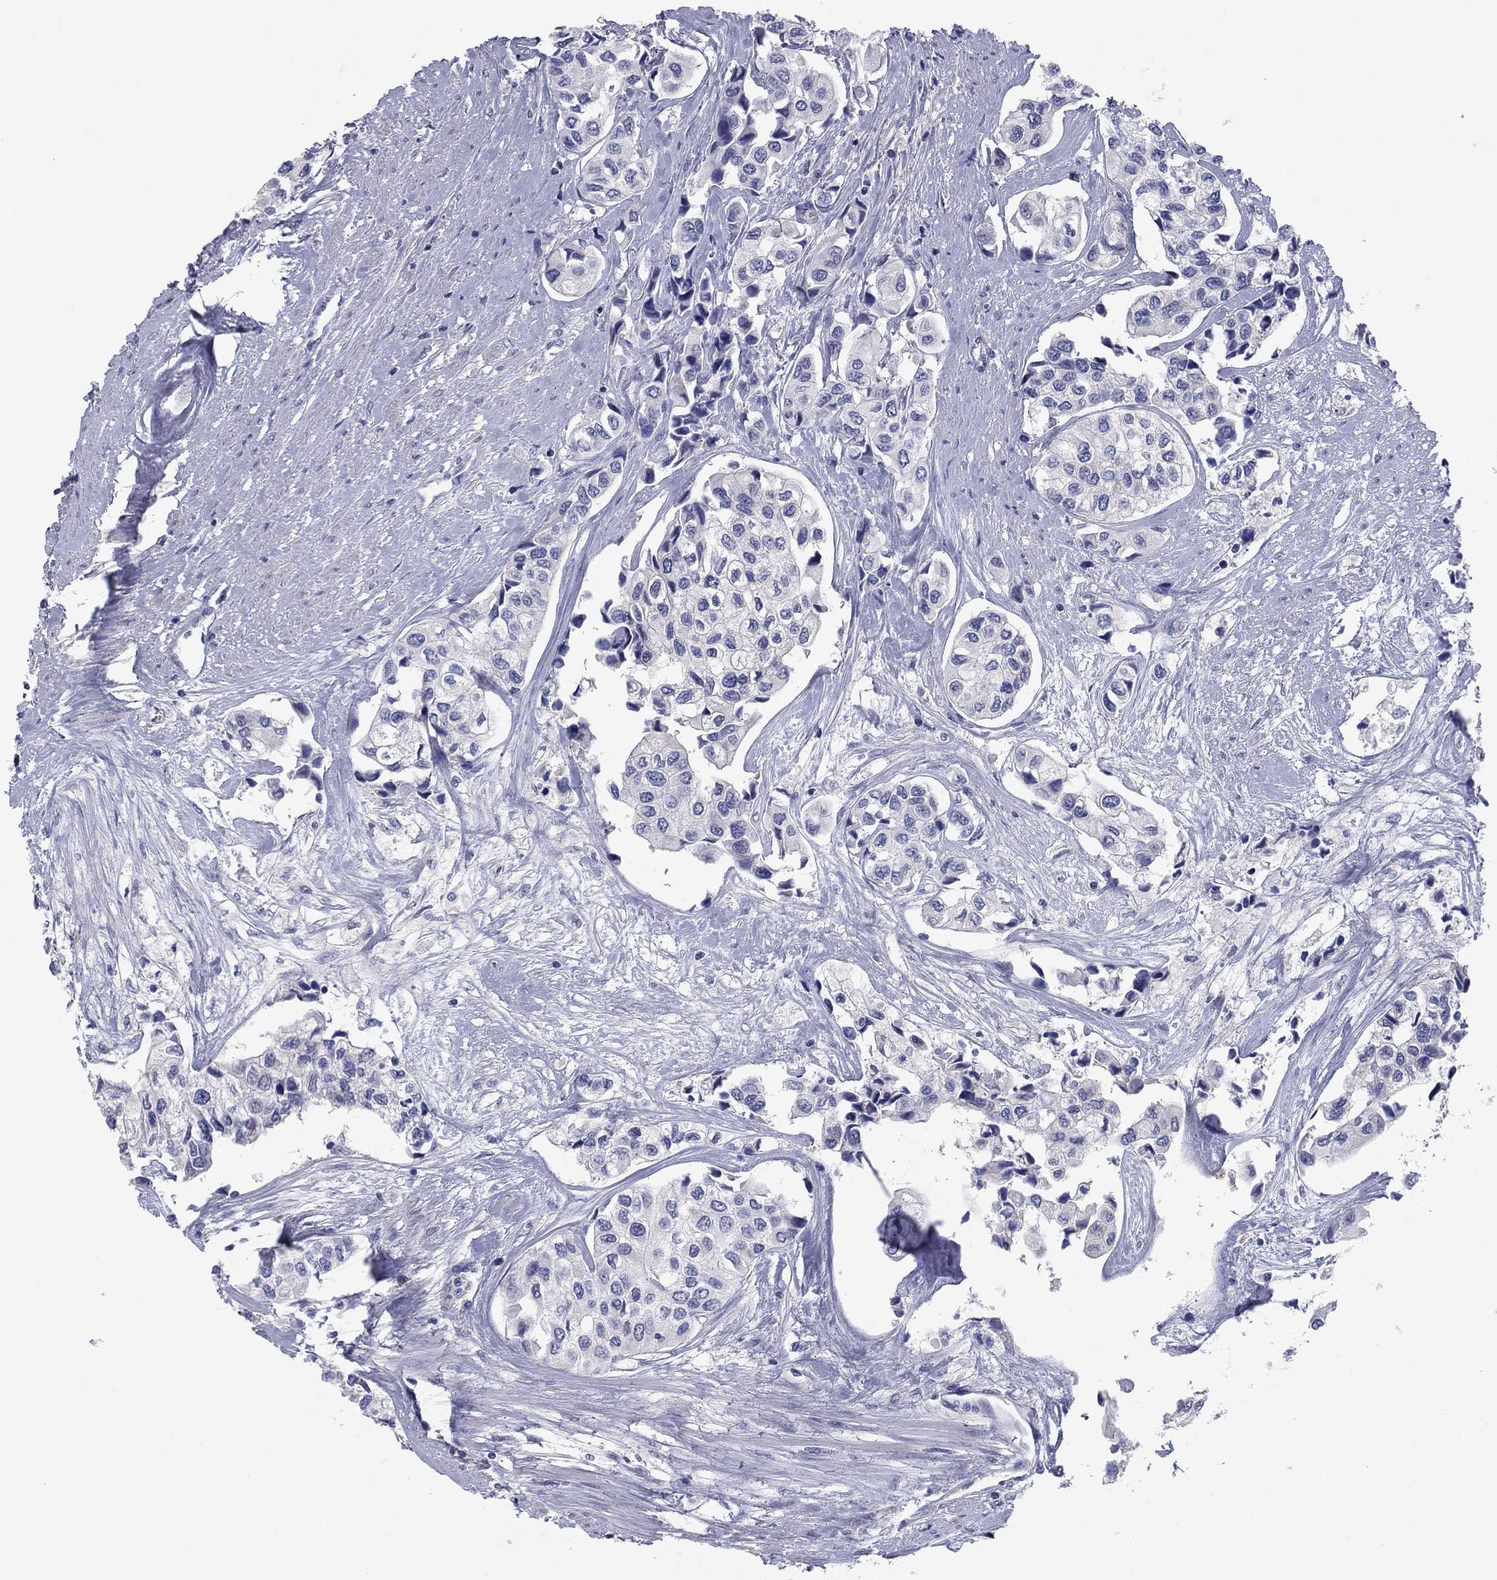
{"staining": {"intensity": "negative", "quantity": "none", "location": "none"}, "tissue": "urothelial cancer", "cell_type": "Tumor cells", "image_type": "cancer", "snomed": [{"axis": "morphology", "description": "Urothelial carcinoma, High grade"}, {"axis": "topography", "description": "Urinary bladder"}], "caption": "This is an IHC photomicrograph of human urothelial cancer. There is no positivity in tumor cells.", "gene": "GRHPR", "patient": {"sex": "male", "age": 73}}